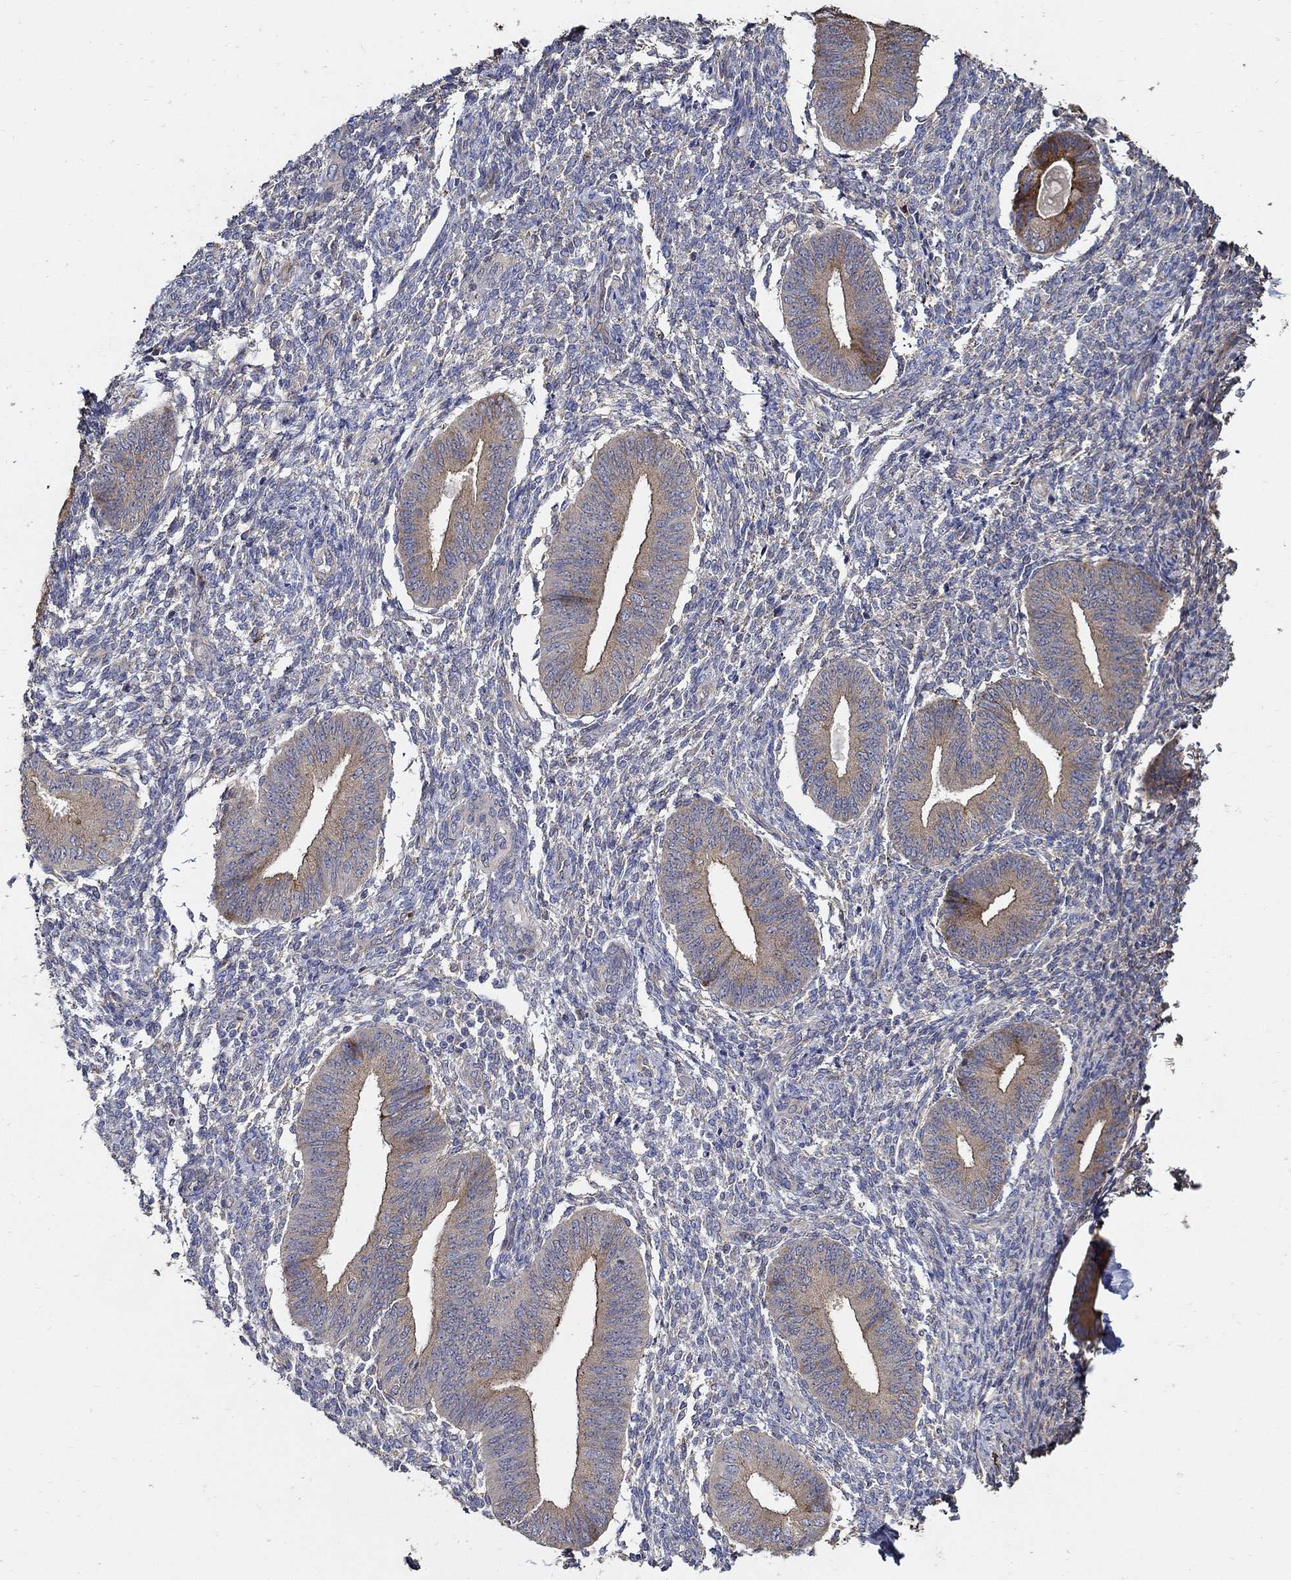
{"staining": {"intensity": "negative", "quantity": "none", "location": "none"}, "tissue": "endometrium", "cell_type": "Cells in endometrial stroma", "image_type": "normal", "snomed": [{"axis": "morphology", "description": "Normal tissue, NOS"}, {"axis": "topography", "description": "Endometrium"}], "caption": "Endometrium was stained to show a protein in brown. There is no significant positivity in cells in endometrial stroma. The staining was performed using DAB (3,3'-diaminobenzidine) to visualize the protein expression in brown, while the nuclei were stained in blue with hematoxylin (Magnification: 20x).", "gene": "EMILIN3", "patient": {"sex": "female", "age": 47}}